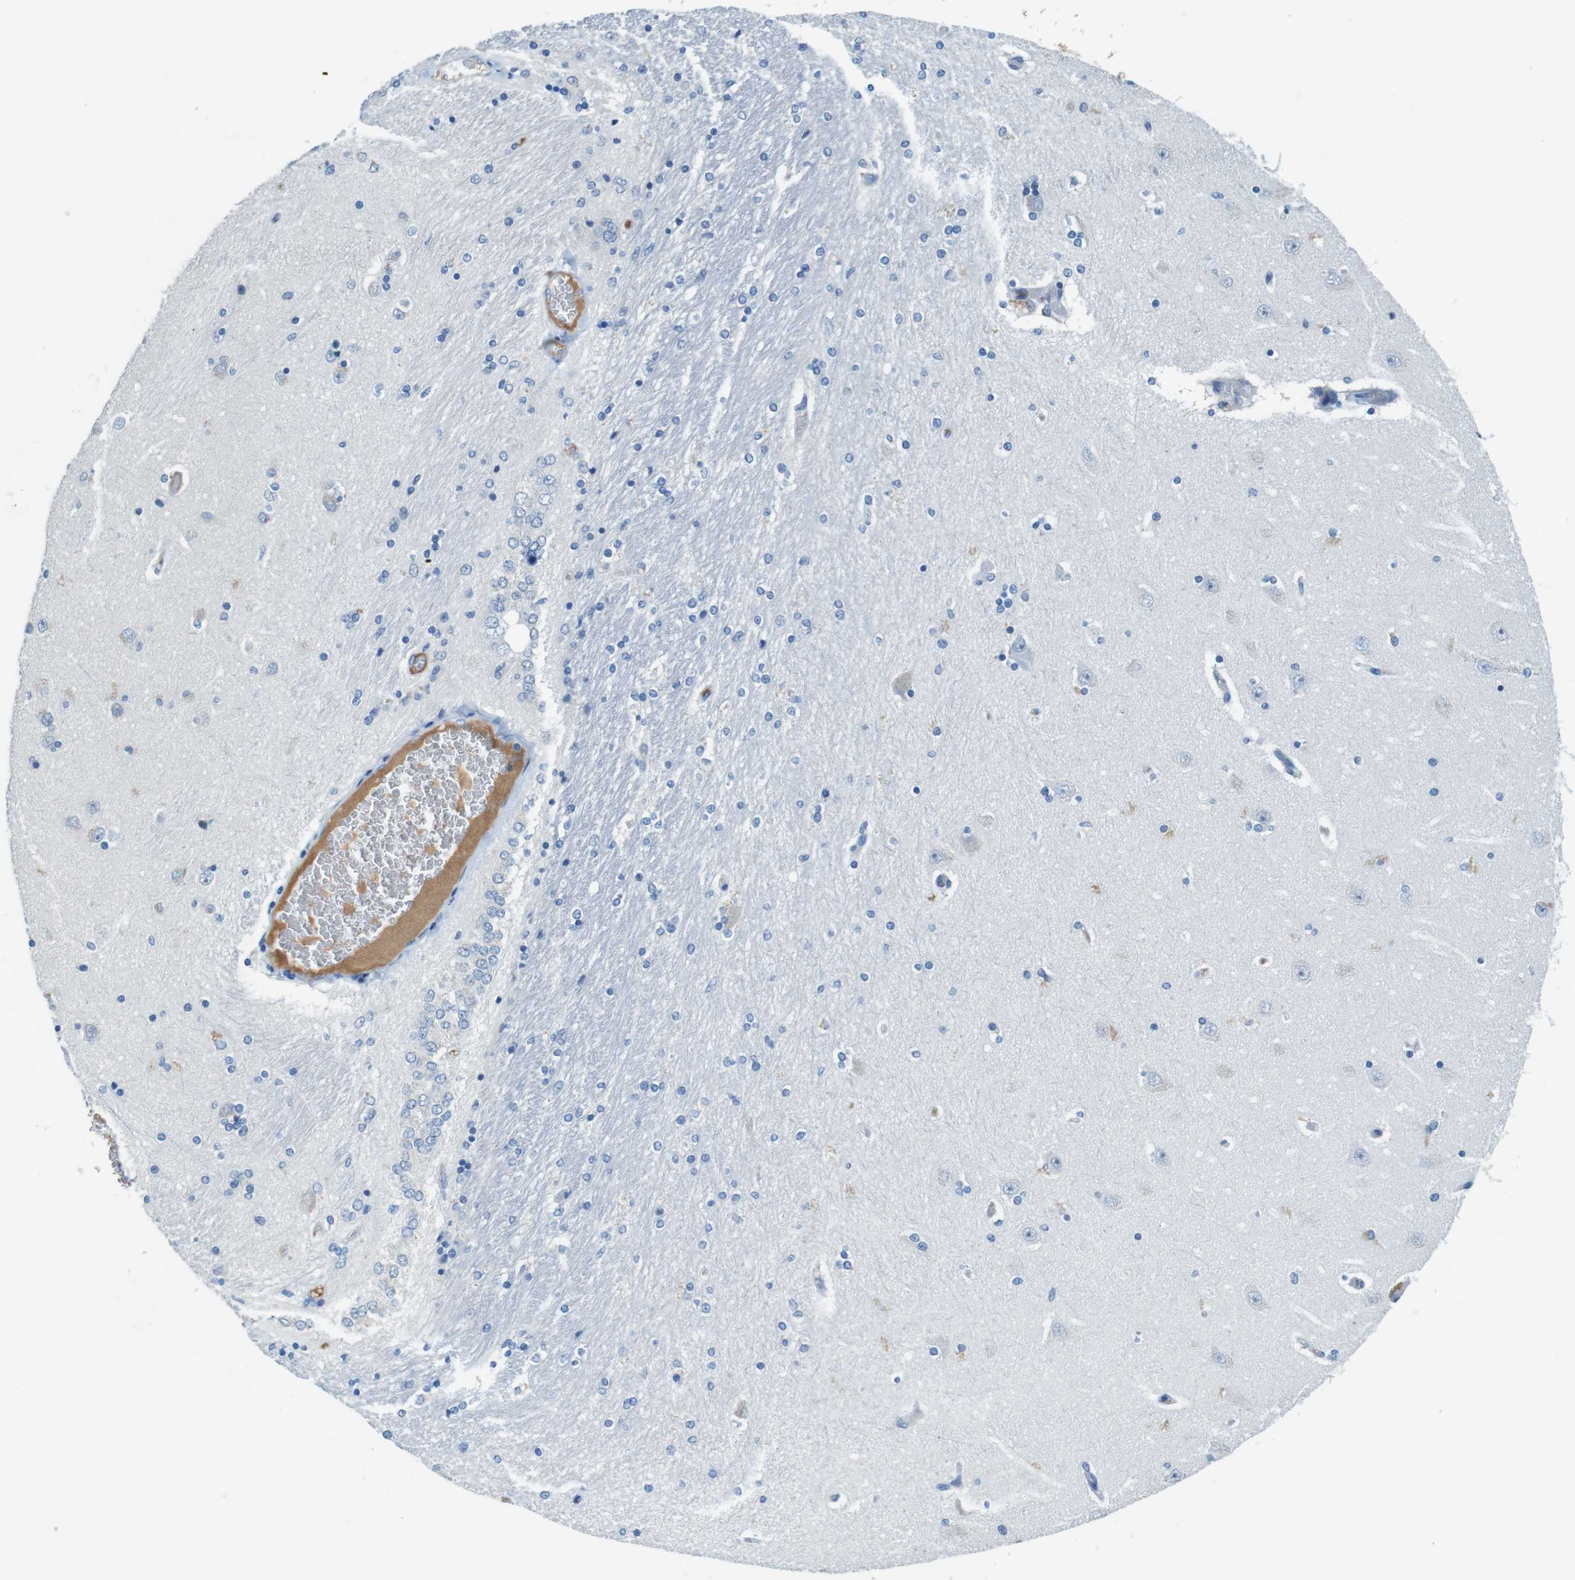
{"staining": {"intensity": "negative", "quantity": "none", "location": "none"}, "tissue": "hippocampus", "cell_type": "Glial cells", "image_type": "normal", "snomed": [{"axis": "morphology", "description": "Normal tissue, NOS"}, {"axis": "topography", "description": "Hippocampus"}], "caption": "Immunohistochemistry of unremarkable human hippocampus demonstrates no positivity in glial cells. (Brightfield microscopy of DAB immunohistochemistry at high magnification).", "gene": "SLC35A3", "patient": {"sex": "female", "age": 54}}